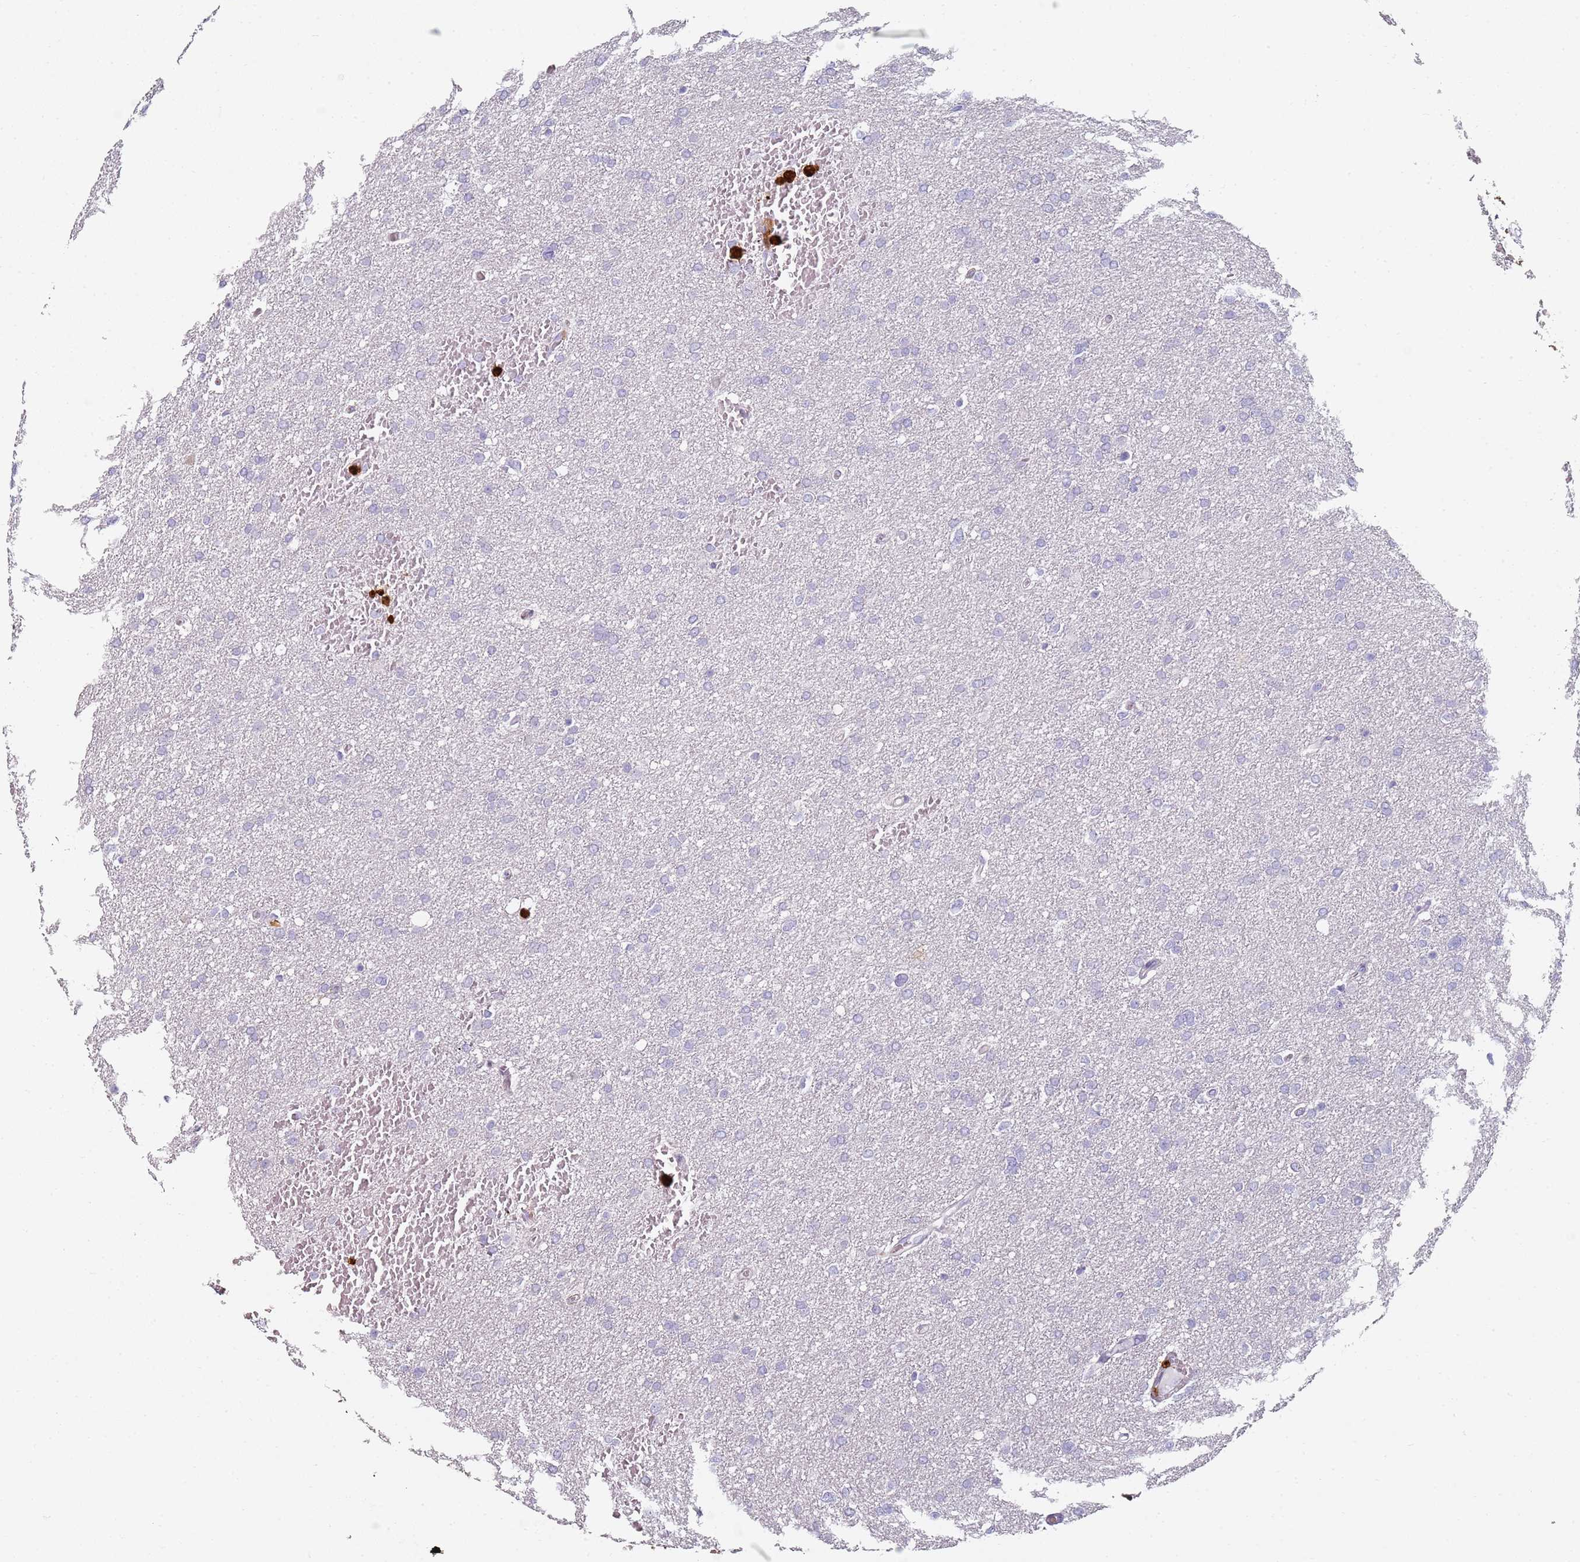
{"staining": {"intensity": "negative", "quantity": "none", "location": "none"}, "tissue": "glioma", "cell_type": "Tumor cells", "image_type": "cancer", "snomed": [{"axis": "morphology", "description": "Glioma, malignant, High grade"}, {"axis": "topography", "description": "Cerebral cortex"}], "caption": "Malignant glioma (high-grade) was stained to show a protein in brown. There is no significant expression in tumor cells.", "gene": "S100A4", "patient": {"sex": "female", "age": 36}}